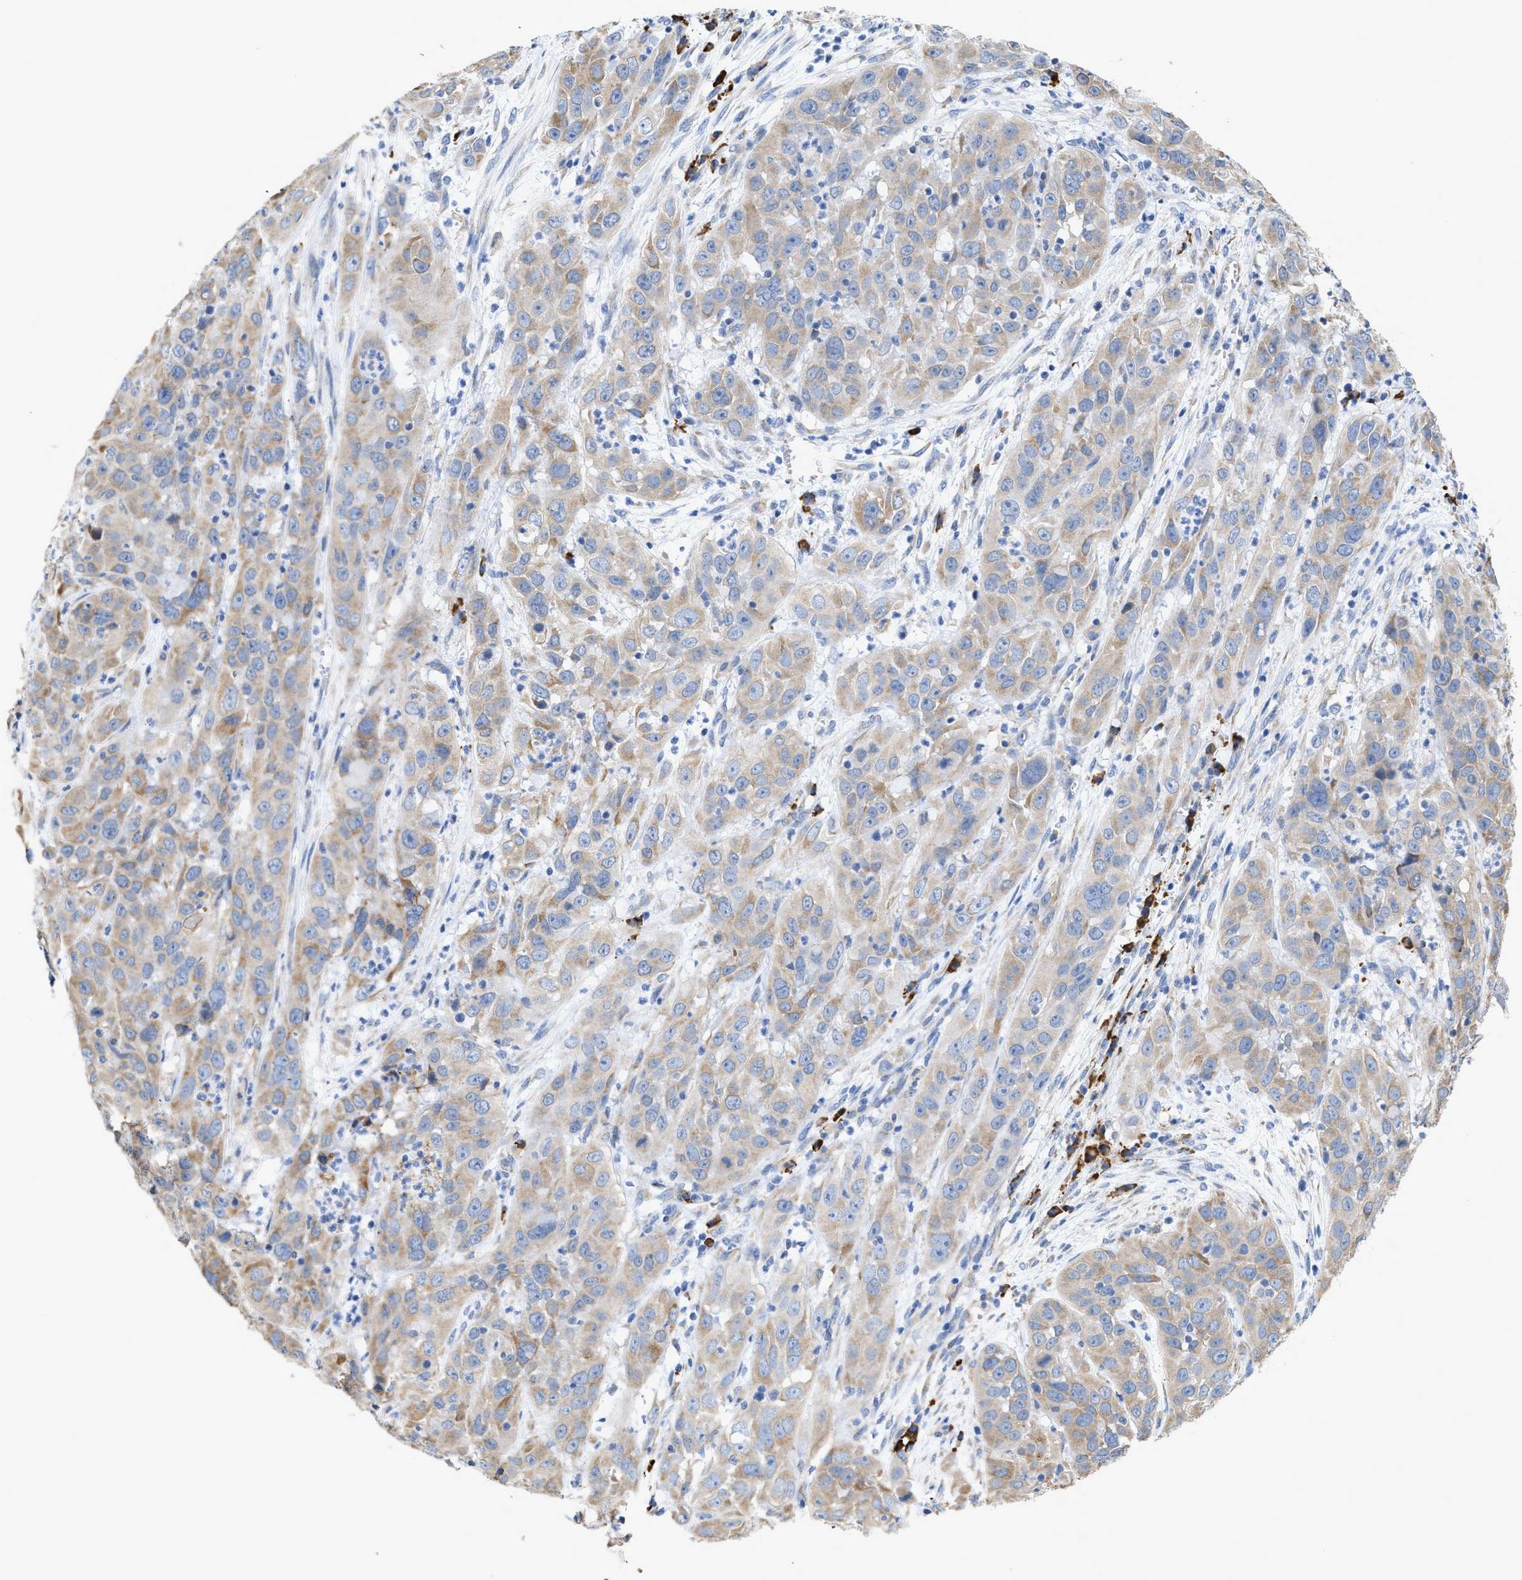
{"staining": {"intensity": "weak", "quantity": ">75%", "location": "cytoplasmic/membranous"}, "tissue": "cervical cancer", "cell_type": "Tumor cells", "image_type": "cancer", "snomed": [{"axis": "morphology", "description": "Squamous cell carcinoma, NOS"}, {"axis": "topography", "description": "Cervix"}], "caption": "Cervical squamous cell carcinoma tissue shows weak cytoplasmic/membranous expression in about >75% of tumor cells The staining is performed using DAB brown chromogen to label protein expression. The nuclei are counter-stained blue using hematoxylin.", "gene": "RYR2", "patient": {"sex": "female", "age": 32}}